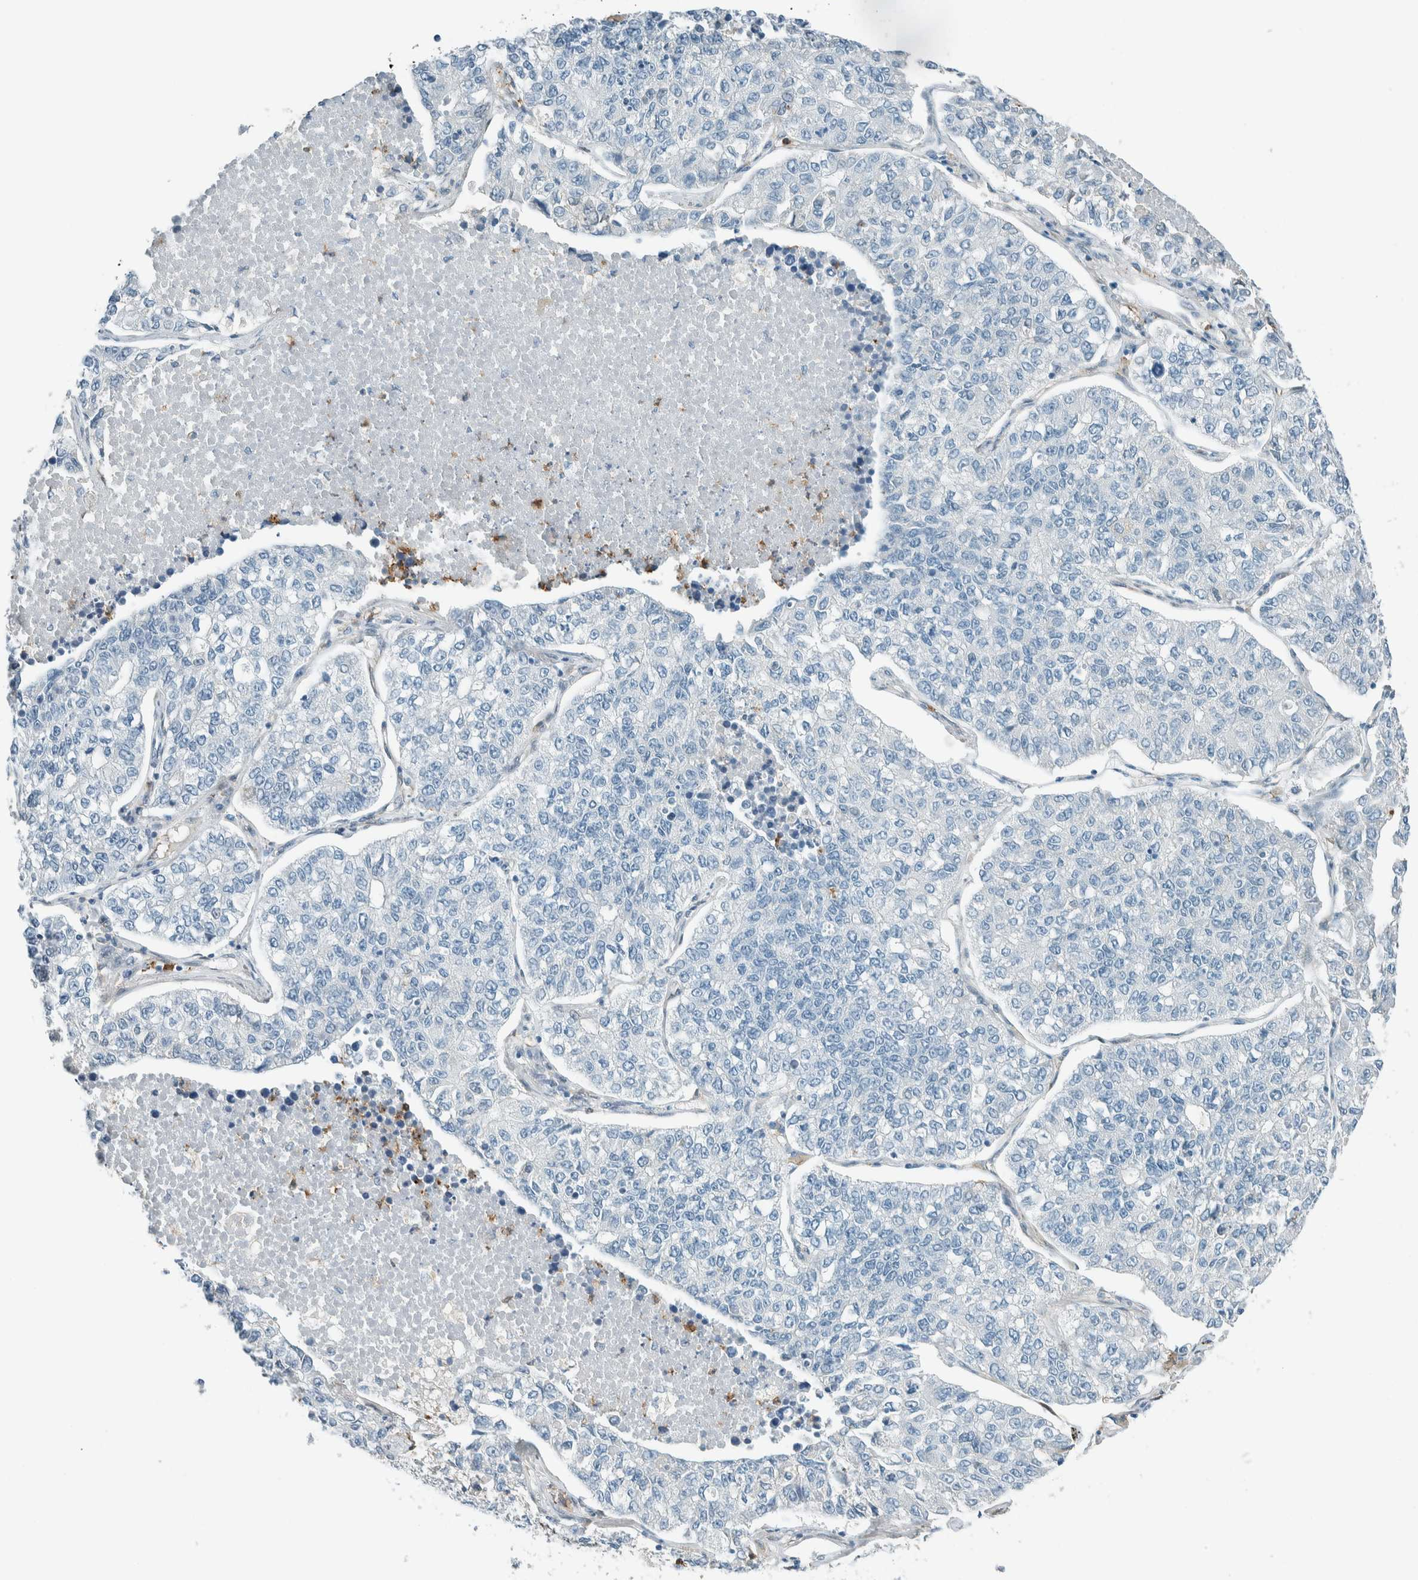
{"staining": {"intensity": "negative", "quantity": "none", "location": "none"}, "tissue": "lung cancer", "cell_type": "Tumor cells", "image_type": "cancer", "snomed": [{"axis": "morphology", "description": "Adenocarcinoma, NOS"}, {"axis": "topography", "description": "Lung"}], "caption": "Immunohistochemical staining of human lung cancer exhibits no significant staining in tumor cells.", "gene": "NXN", "patient": {"sex": "male", "age": 49}}